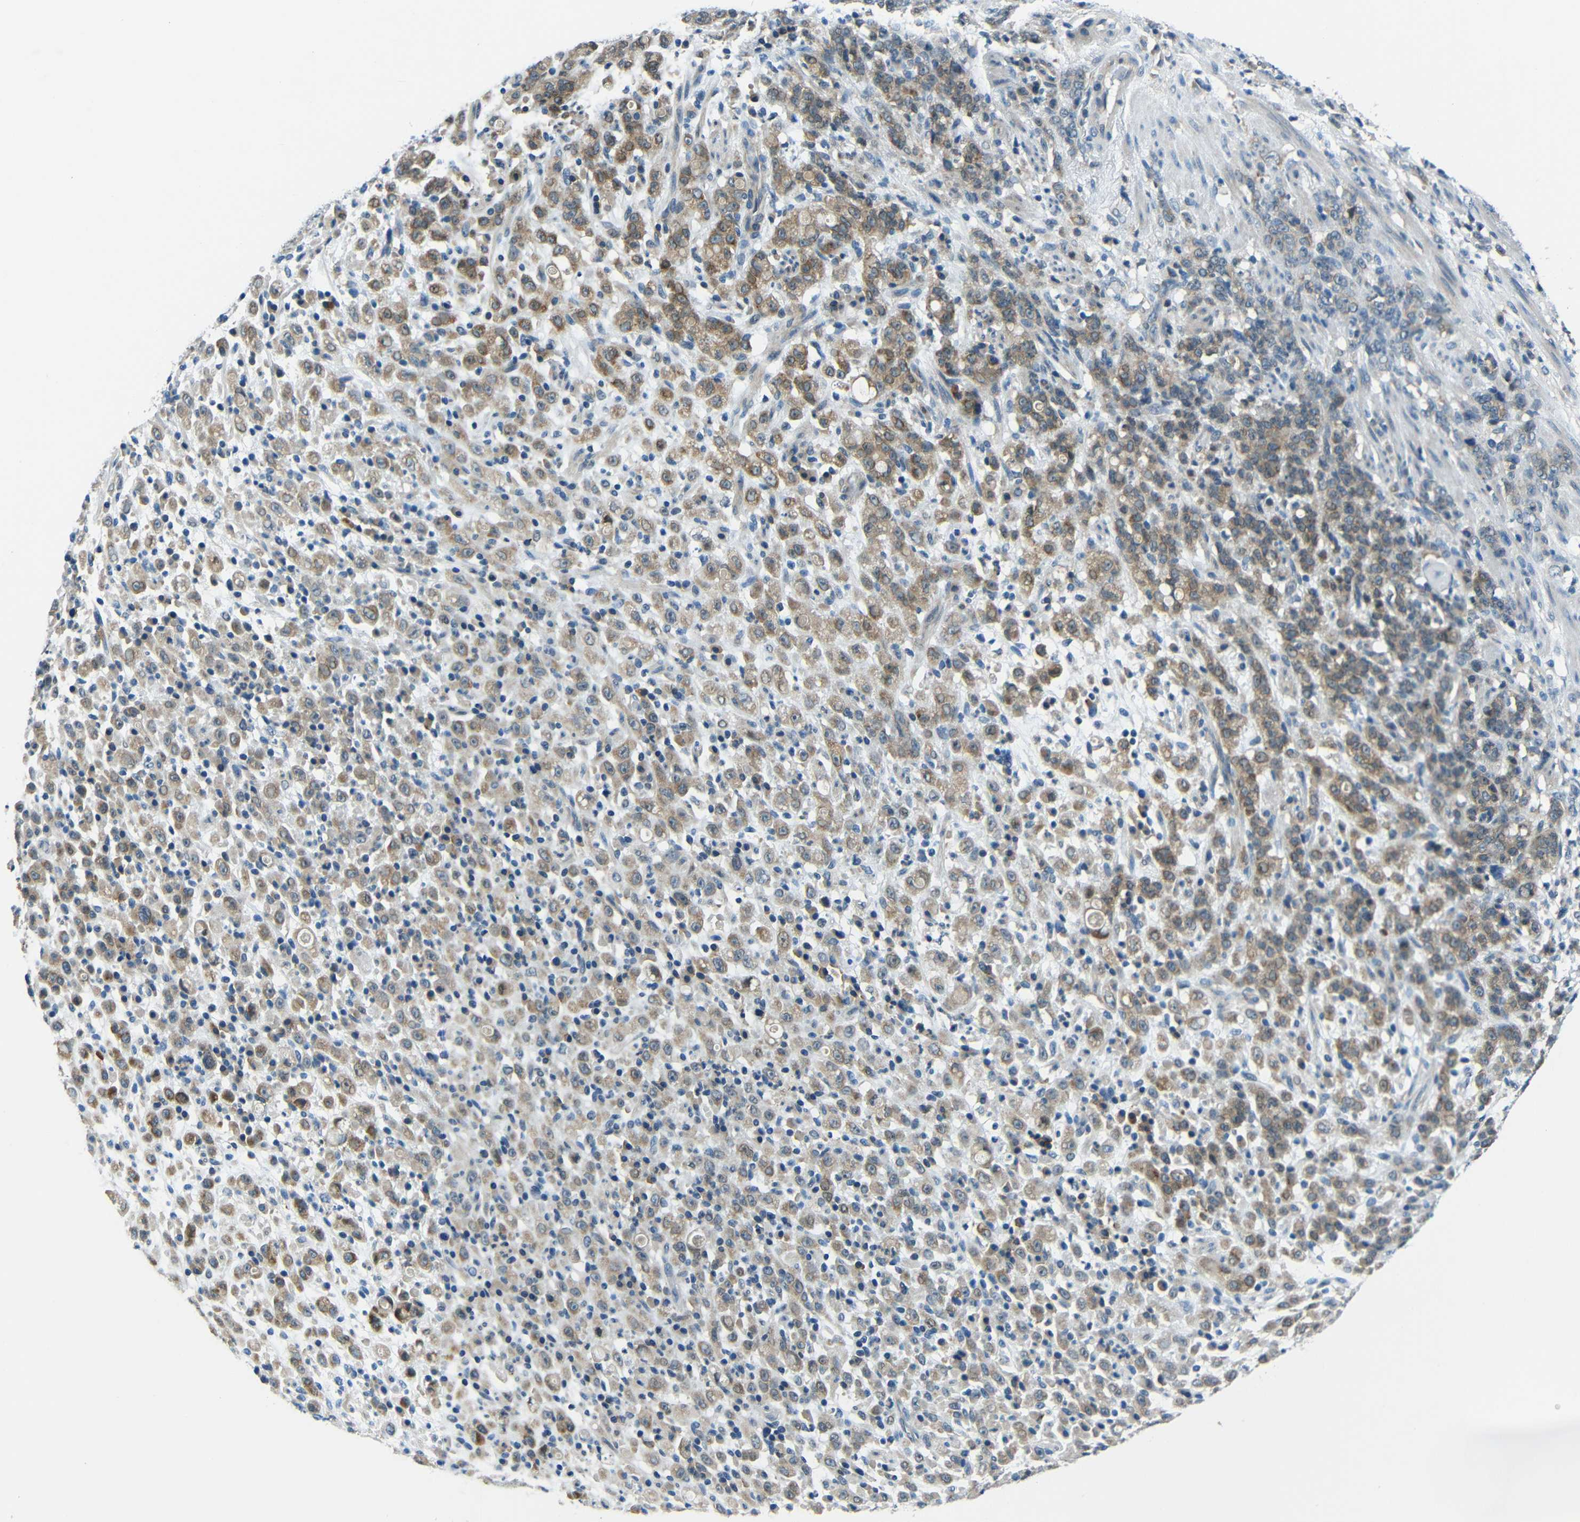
{"staining": {"intensity": "moderate", "quantity": ">75%", "location": "cytoplasmic/membranous"}, "tissue": "stomach cancer", "cell_type": "Tumor cells", "image_type": "cancer", "snomed": [{"axis": "morphology", "description": "Adenocarcinoma, NOS"}, {"axis": "topography", "description": "Stomach, lower"}], "caption": "This micrograph demonstrates stomach cancer (adenocarcinoma) stained with immunohistochemistry (IHC) to label a protein in brown. The cytoplasmic/membranous of tumor cells show moderate positivity for the protein. Nuclei are counter-stained blue.", "gene": "ANKRD22", "patient": {"sex": "male", "age": 88}}